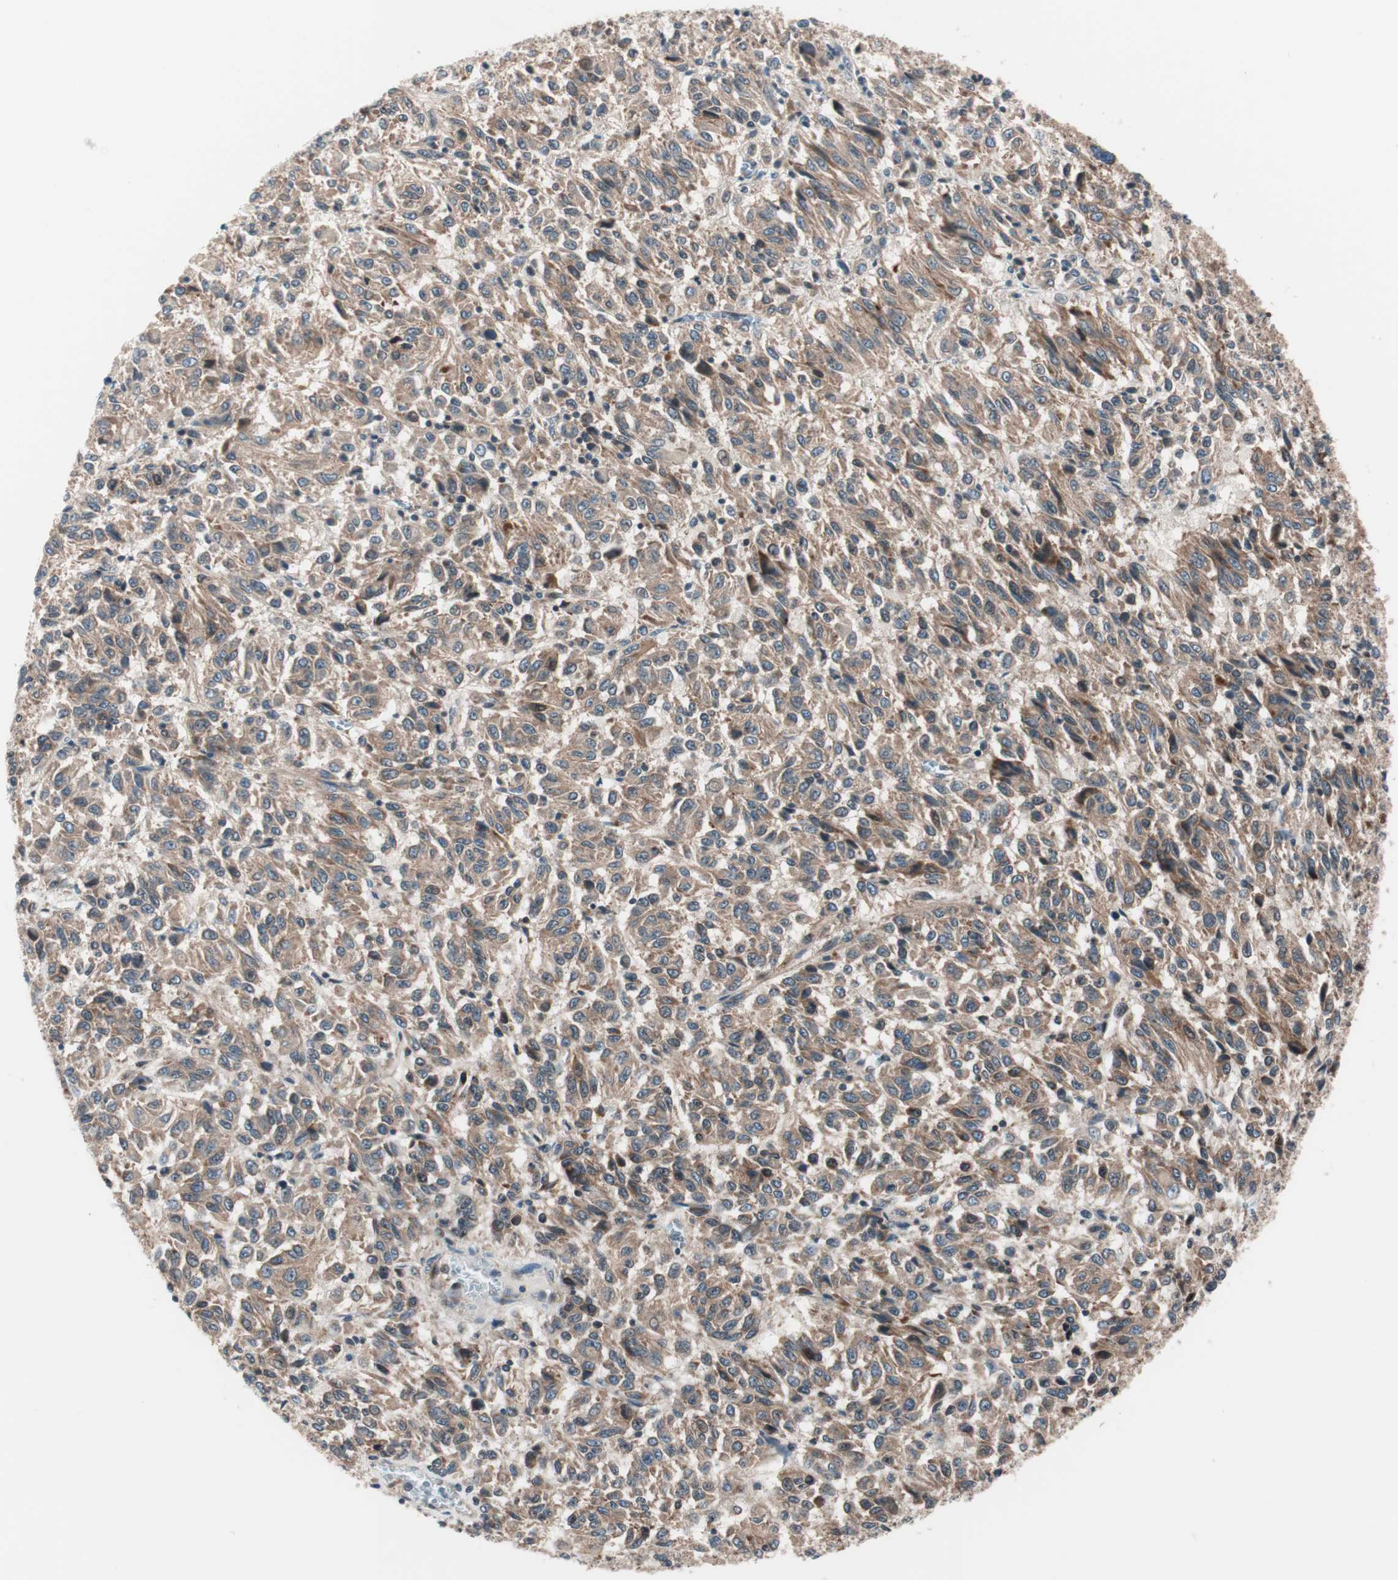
{"staining": {"intensity": "moderate", "quantity": ">75%", "location": "cytoplasmic/membranous"}, "tissue": "melanoma", "cell_type": "Tumor cells", "image_type": "cancer", "snomed": [{"axis": "morphology", "description": "Malignant melanoma, Metastatic site"}, {"axis": "topography", "description": "Lung"}], "caption": "Protein staining displays moderate cytoplasmic/membranous expression in approximately >75% of tumor cells in malignant melanoma (metastatic site). (IHC, brightfield microscopy, high magnification).", "gene": "TSG101", "patient": {"sex": "male", "age": 64}}